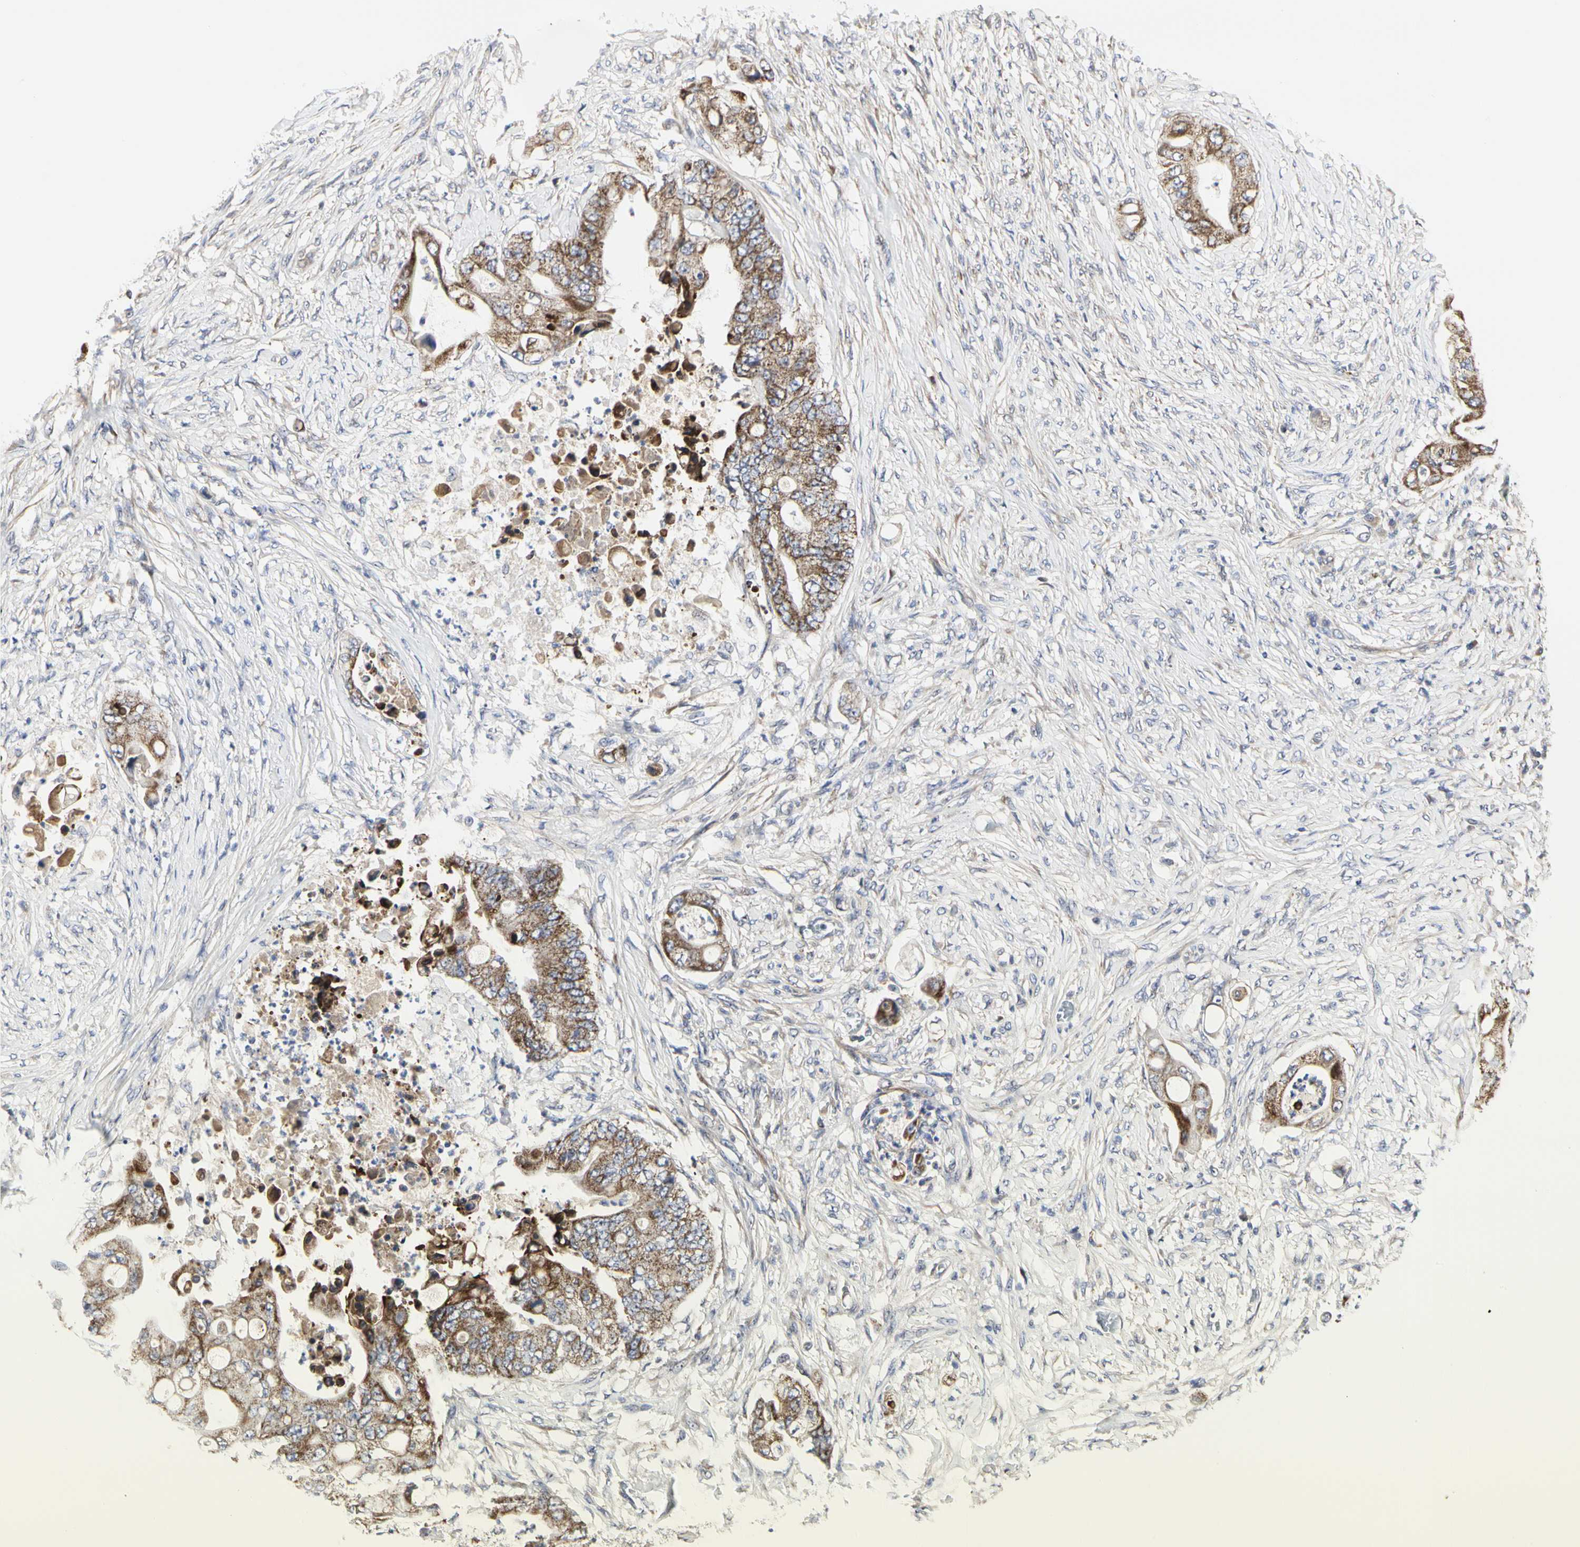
{"staining": {"intensity": "moderate", "quantity": ">75%", "location": "cytoplasmic/membranous"}, "tissue": "stomach cancer", "cell_type": "Tumor cells", "image_type": "cancer", "snomed": [{"axis": "morphology", "description": "Adenocarcinoma, NOS"}, {"axis": "topography", "description": "Stomach"}], "caption": "DAB immunohistochemical staining of stomach adenocarcinoma exhibits moderate cytoplasmic/membranous protein positivity in approximately >75% of tumor cells.", "gene": "SHANK2", "patient": {"sex": "female", "age": 73}}